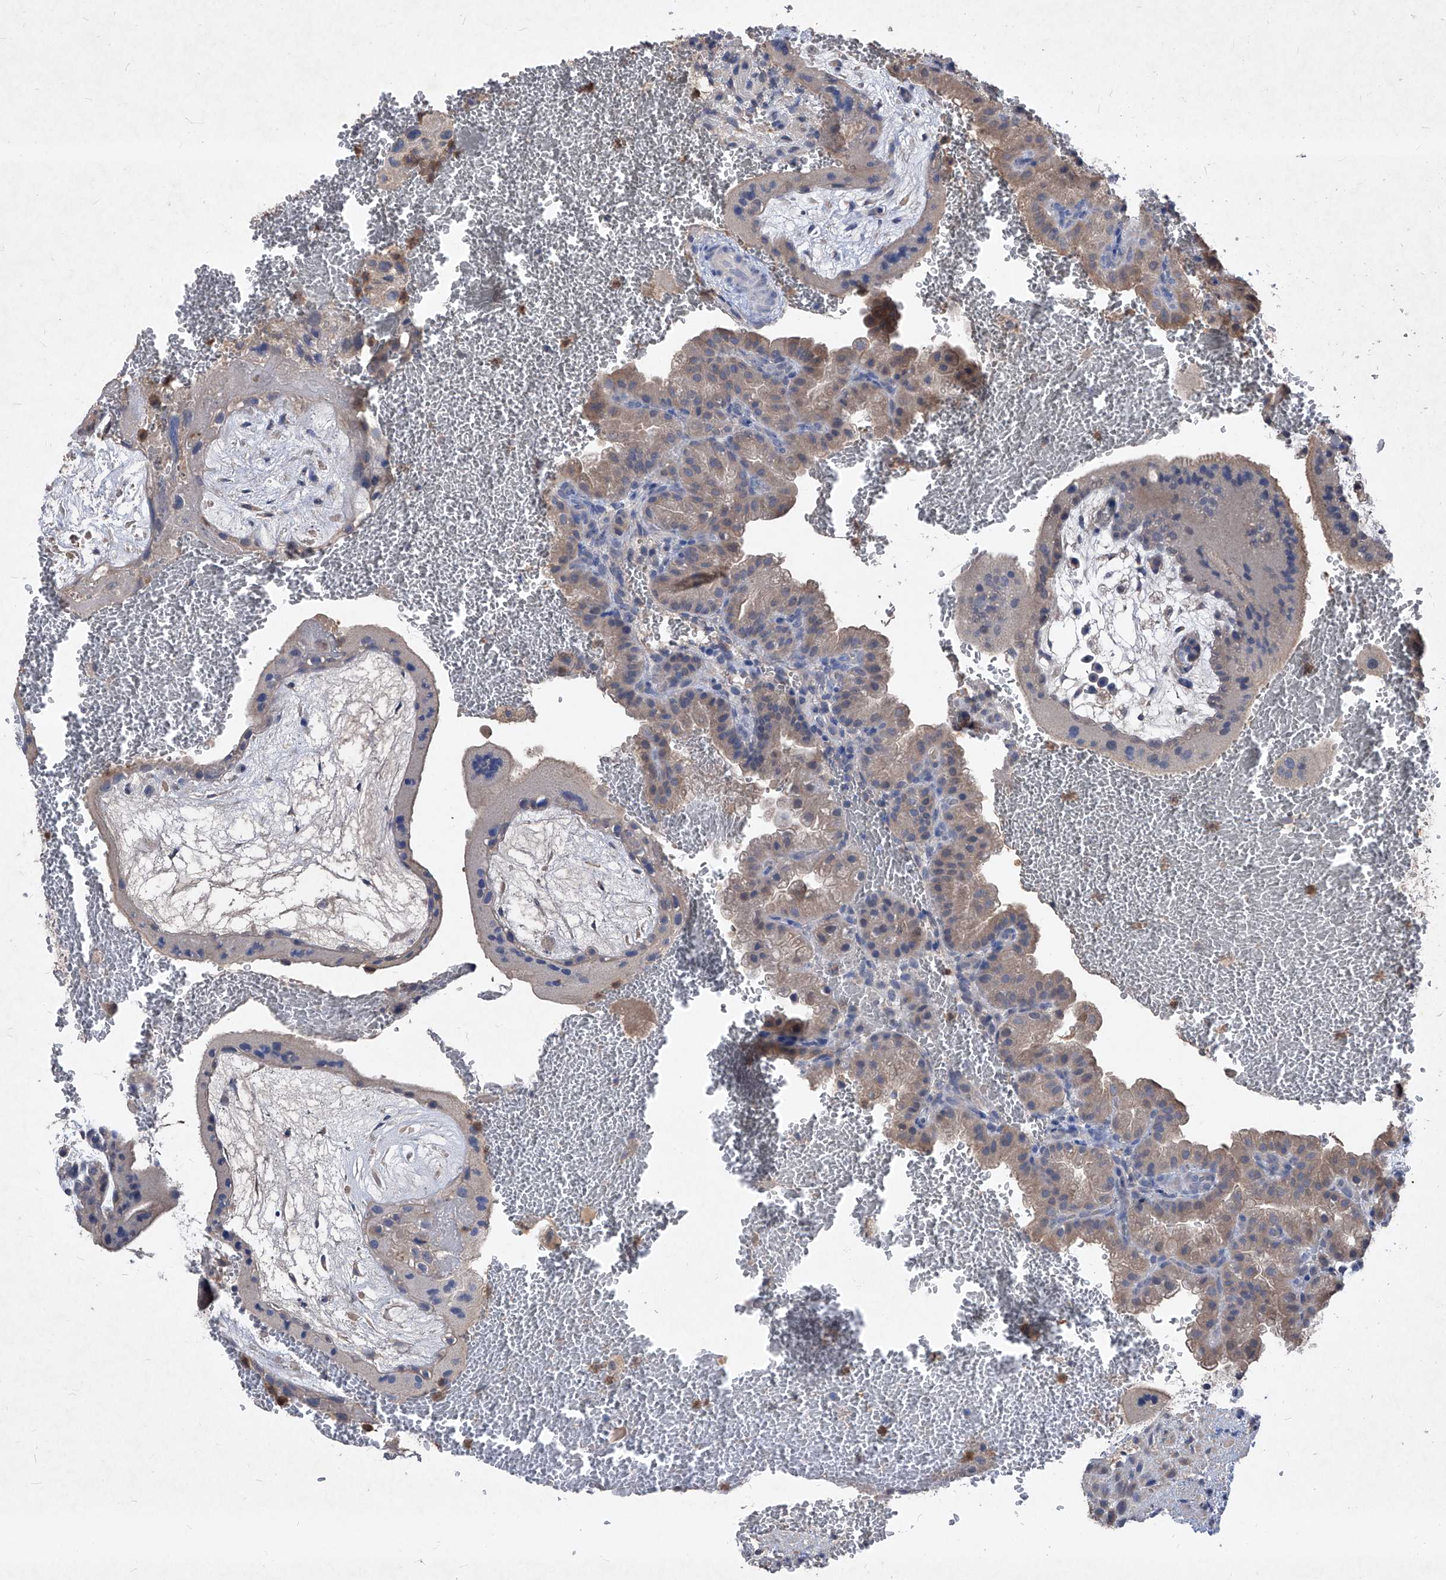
{"staining": {"intensity": "moderate", "quantity": "<25%", "location": "cytoplasmic/membranous"}, "tissue": "placenta", "cell_type": "Decidual cells", "image_type": "normal", "snomed": [{"axis": "morphology", "description": "Normal tissue, NOS"}, {"axis": "topography", "description": "Placenta"}], "caption": "Immunohistochemical staining of benign human placenta reveals <25% levels of moderate cytoplasmic/membranous protein positivity in about <25% of decidual cells. (Stains: DAB (3,3'-diaminobenzidine) in brown, nuclei in blue, Microscopy: brightfield microscopy at high magnification).", "gene": "SYNGR1", "patient": {"sex": "female", "age": 35}}